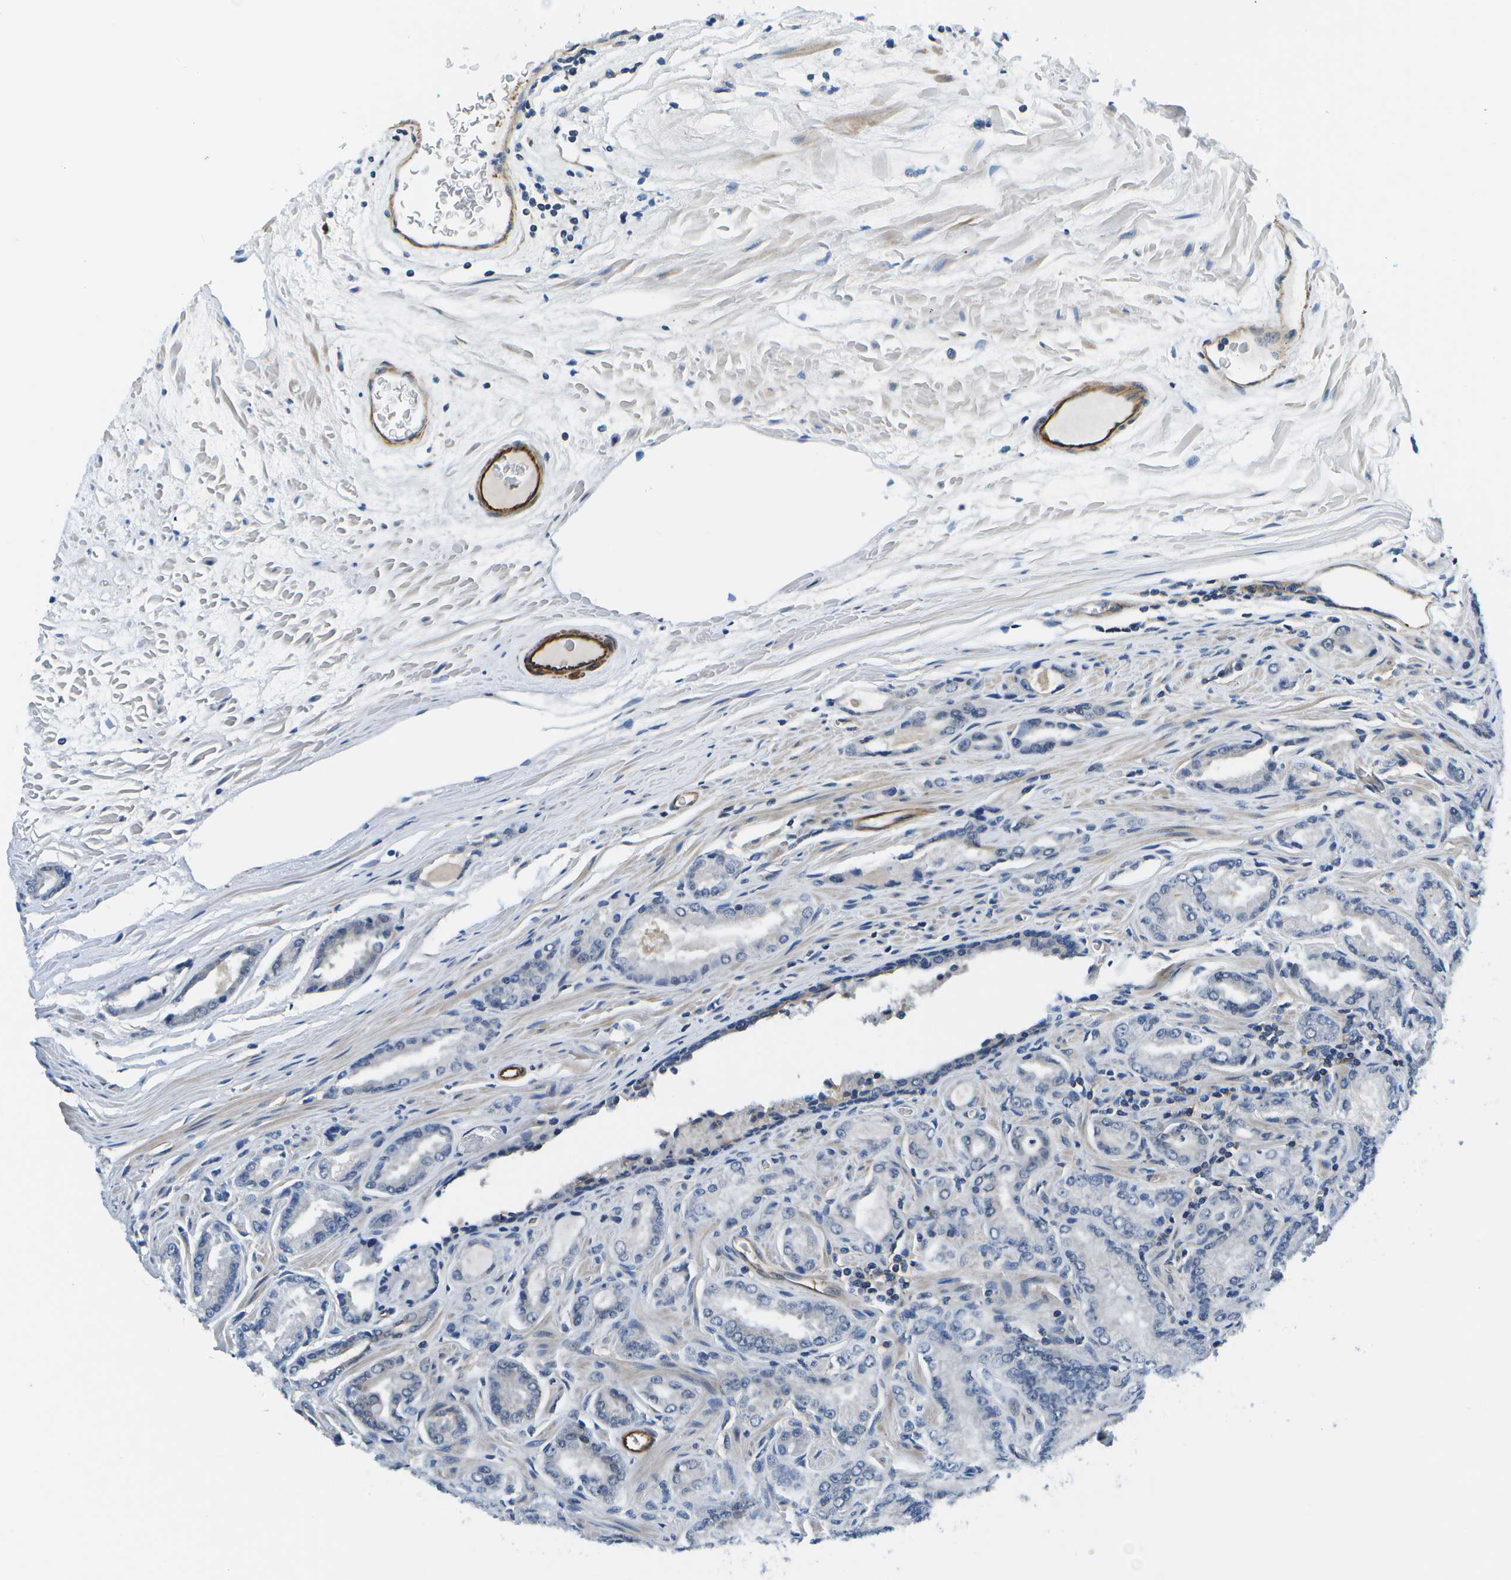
{"staining": {"intensity": "negative", "quantity": "none", "location": "none"}, "tissue": "prostate cancer", "cell_type": "Tumor cells", "image_type": "cancer", "snomed": [{"axis": "morphology", "description": "Adenocarcinoma, High grade"}, {"axis": "topography", "description": "Prostate"}], "caption": "DAB immunohistochemical staining of human prostate cancer (adenocarcinoma (high-grade)) demonstrates no significant expression in tumor cells.", "gene": "KIAA0040", "patient": {"sex": "male", "age": 65}}